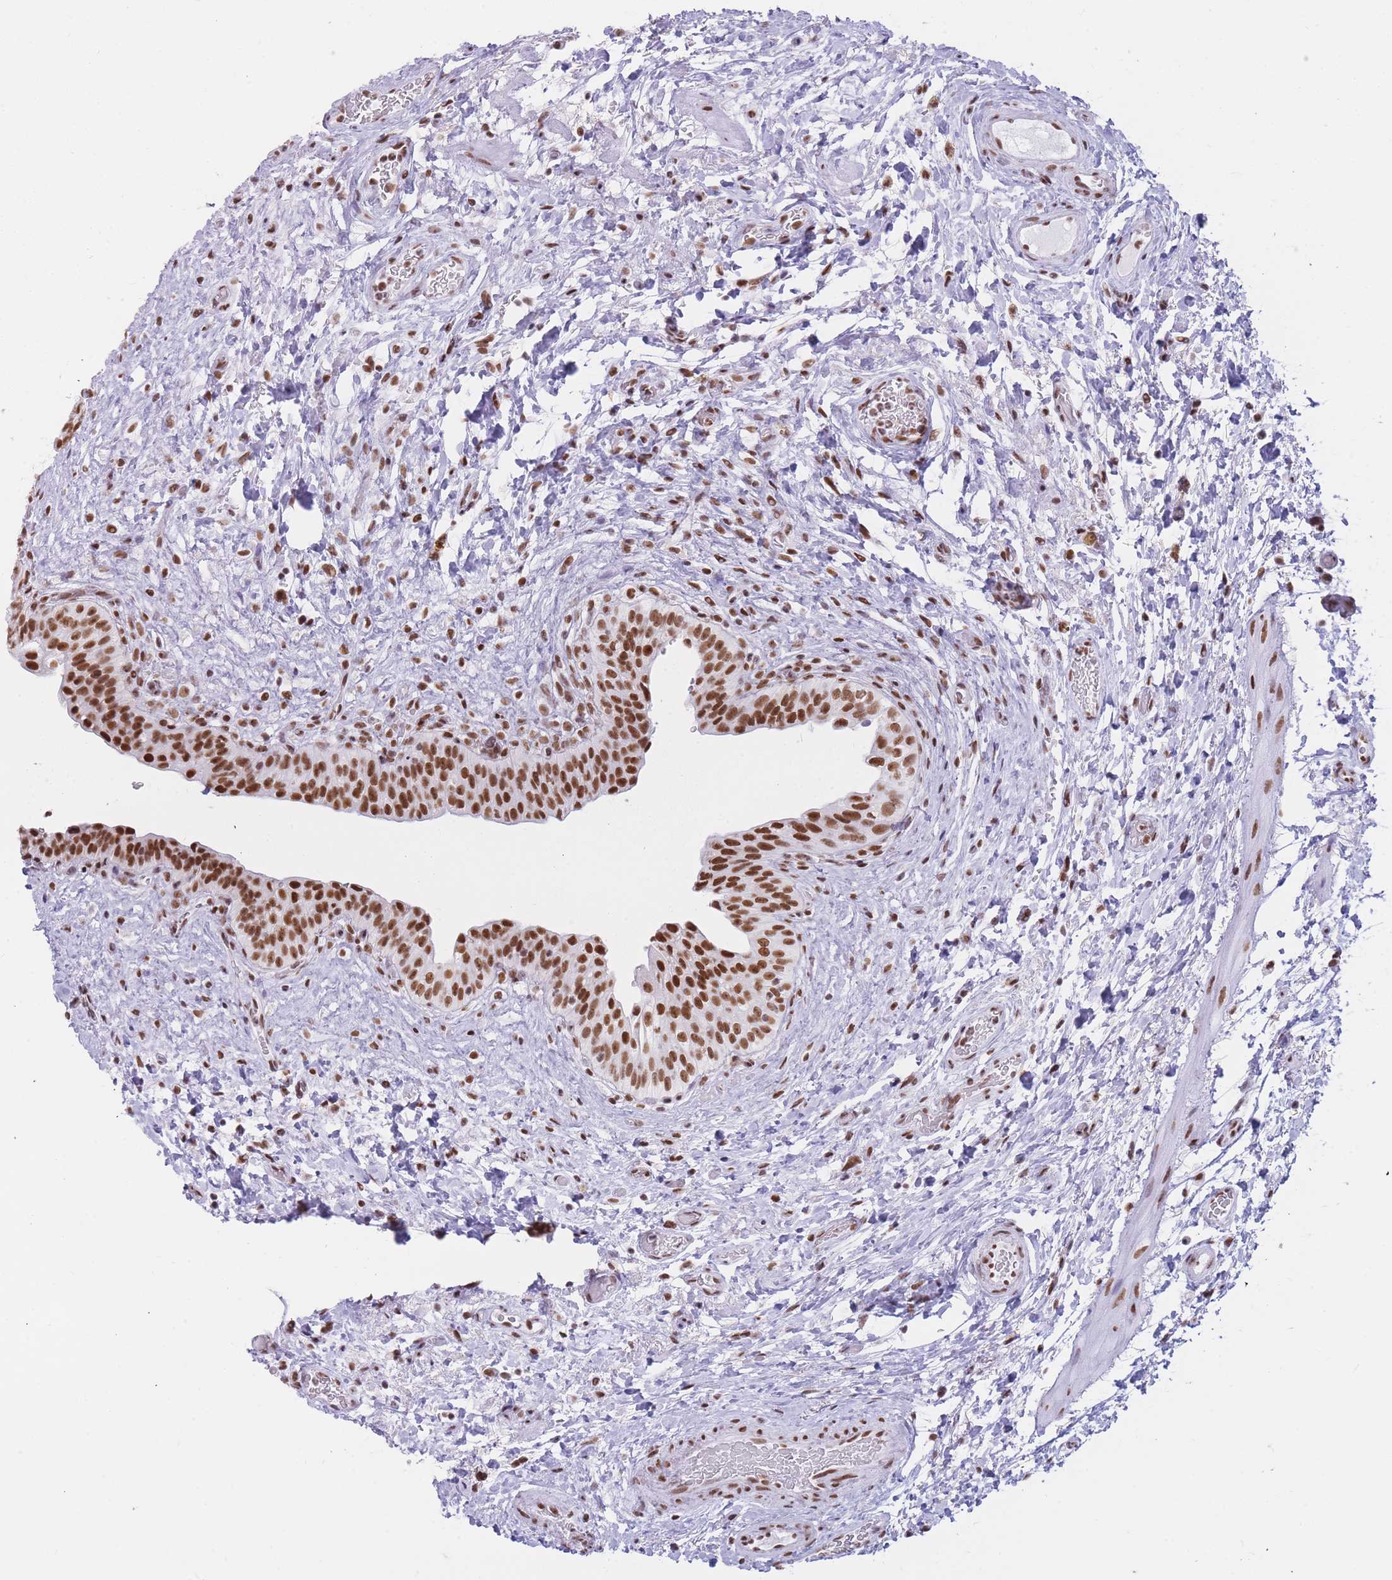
{"staining": {"intensity": "strong", "quantity": ">75%", "location": "nuclear"}, "tissue": "urinary bladder", "cell_type": "Urothelial cells", "image_type": "normal", "snomed": [{"axis": "morphology", "description": "Normal tissue, NOS"}, {"axis": "topography", "description": "Urinary bladder"}], "caption": "About >75% of urothelial cells in unremarkable human urinary bladder display strong nuclear protein expression as visualized by brown immunohistochemical staining.", "gene": "HNRNPUL1", "patient": {"sex": "male", "age": 69}}